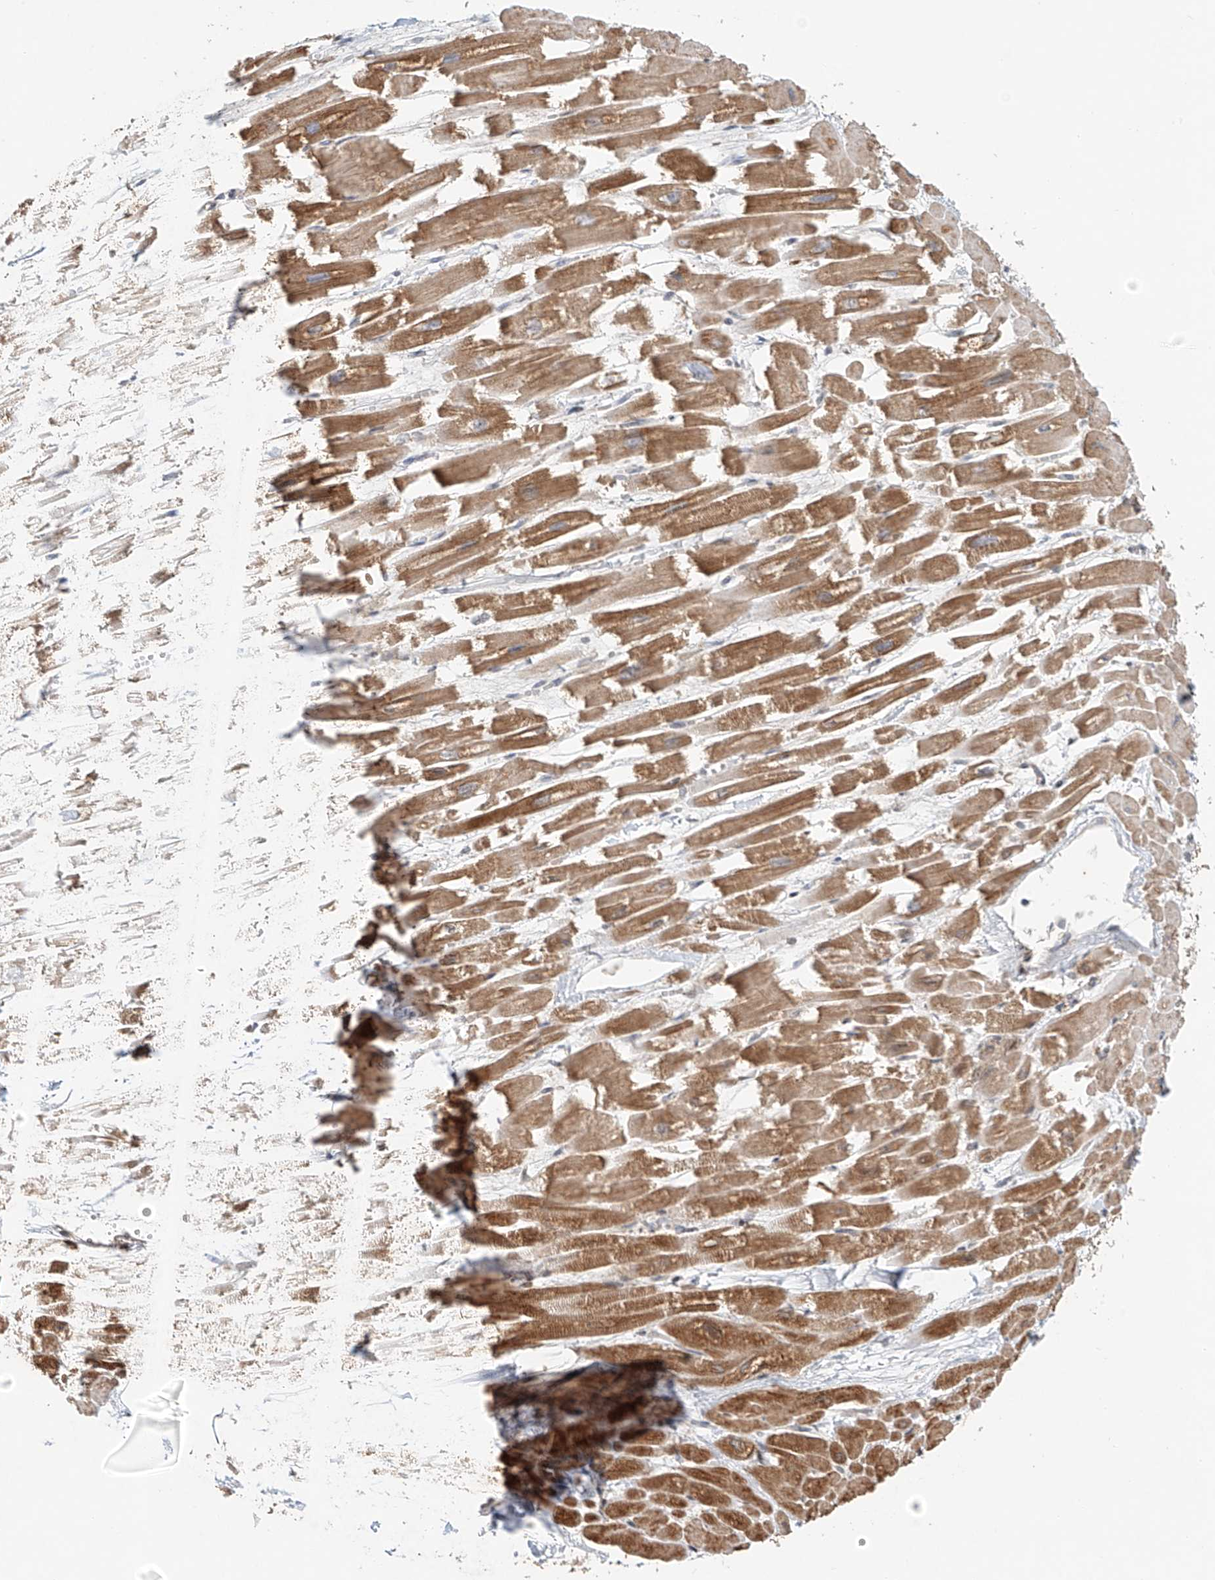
{"staining": {"intensity": "moderate", "quantity": ">75%", "location": "cytoplasmic/membranous"}, "tissue": "heart muscle", "cell_type": "Cardiomyocytes", "image_type": "normal", "snomed": [{"axis": "morphology", "description": "Normal tissue, NOS"}, {"axis": "topography", "description": "Heart"}], "caption": "Brown immunohistochemical staining in benign heart muscle shows moderate cytoplasmic/membranous staining in approximately >75% of cardiomyocytes.", "gene": "SYTL3", "patient": {"sex": "male", "age": 54}}